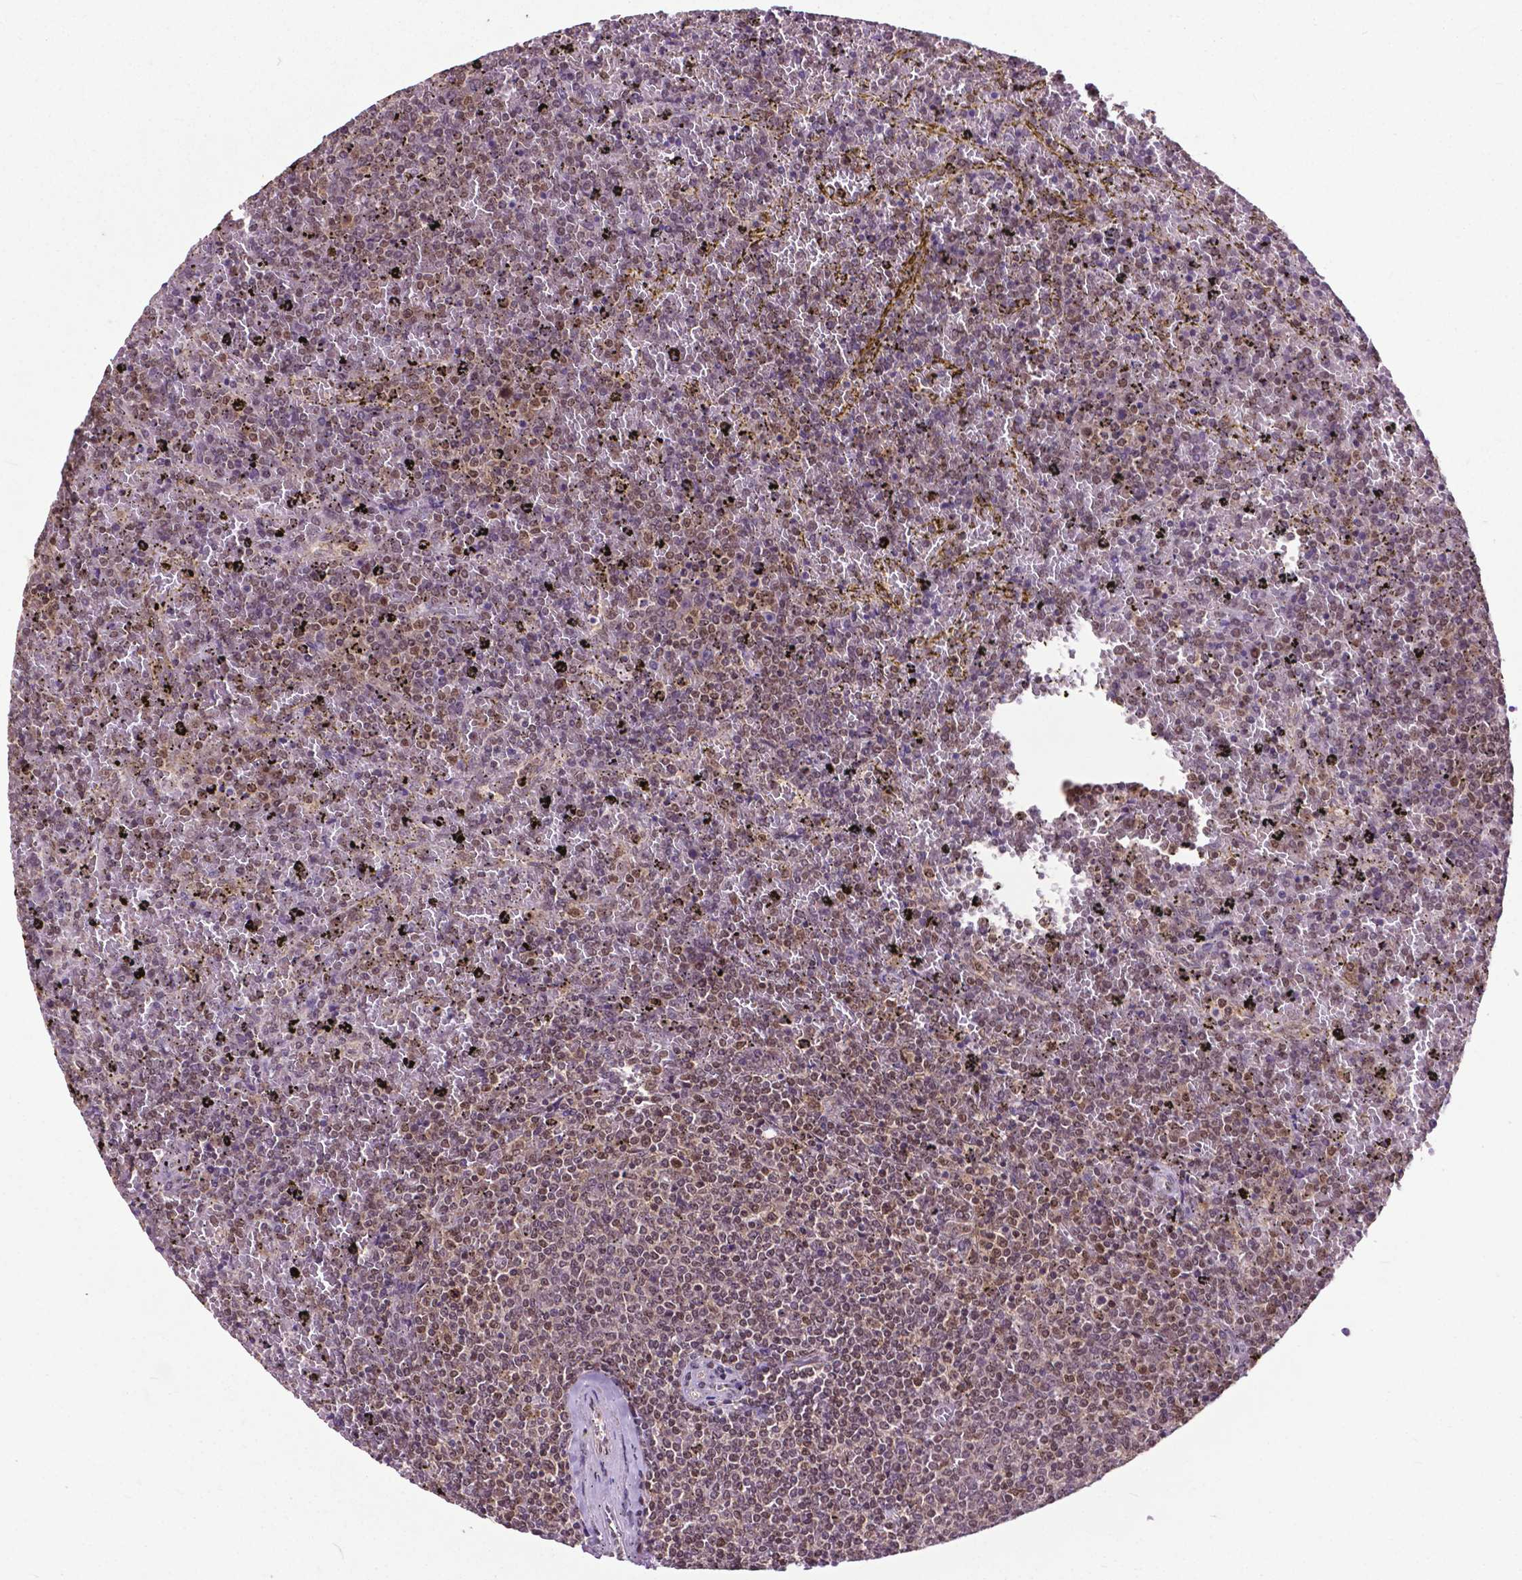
{"staining": {"intensity": "moderate", "quantity": "25%-75%", "location": "nuclear"}, "tissue": "lymphoma", "cell_type": "Tumor cells", "image_type": "cancer", "snomed": [{"axis": "morphology", "description": "Malignant lymphoma, non-Hodgkin's type, Low grade"}, {"axis": "topography", "description": "Spleen"}], "caption": "The immunohistochemical stain highlights moderate nuclear staining in tumor cells of malignant lymphoma, non-Hodgkin's type (low-grade) tissue.", "gene": "FAF1", "patient": {"sex": "female", "age": 77}}